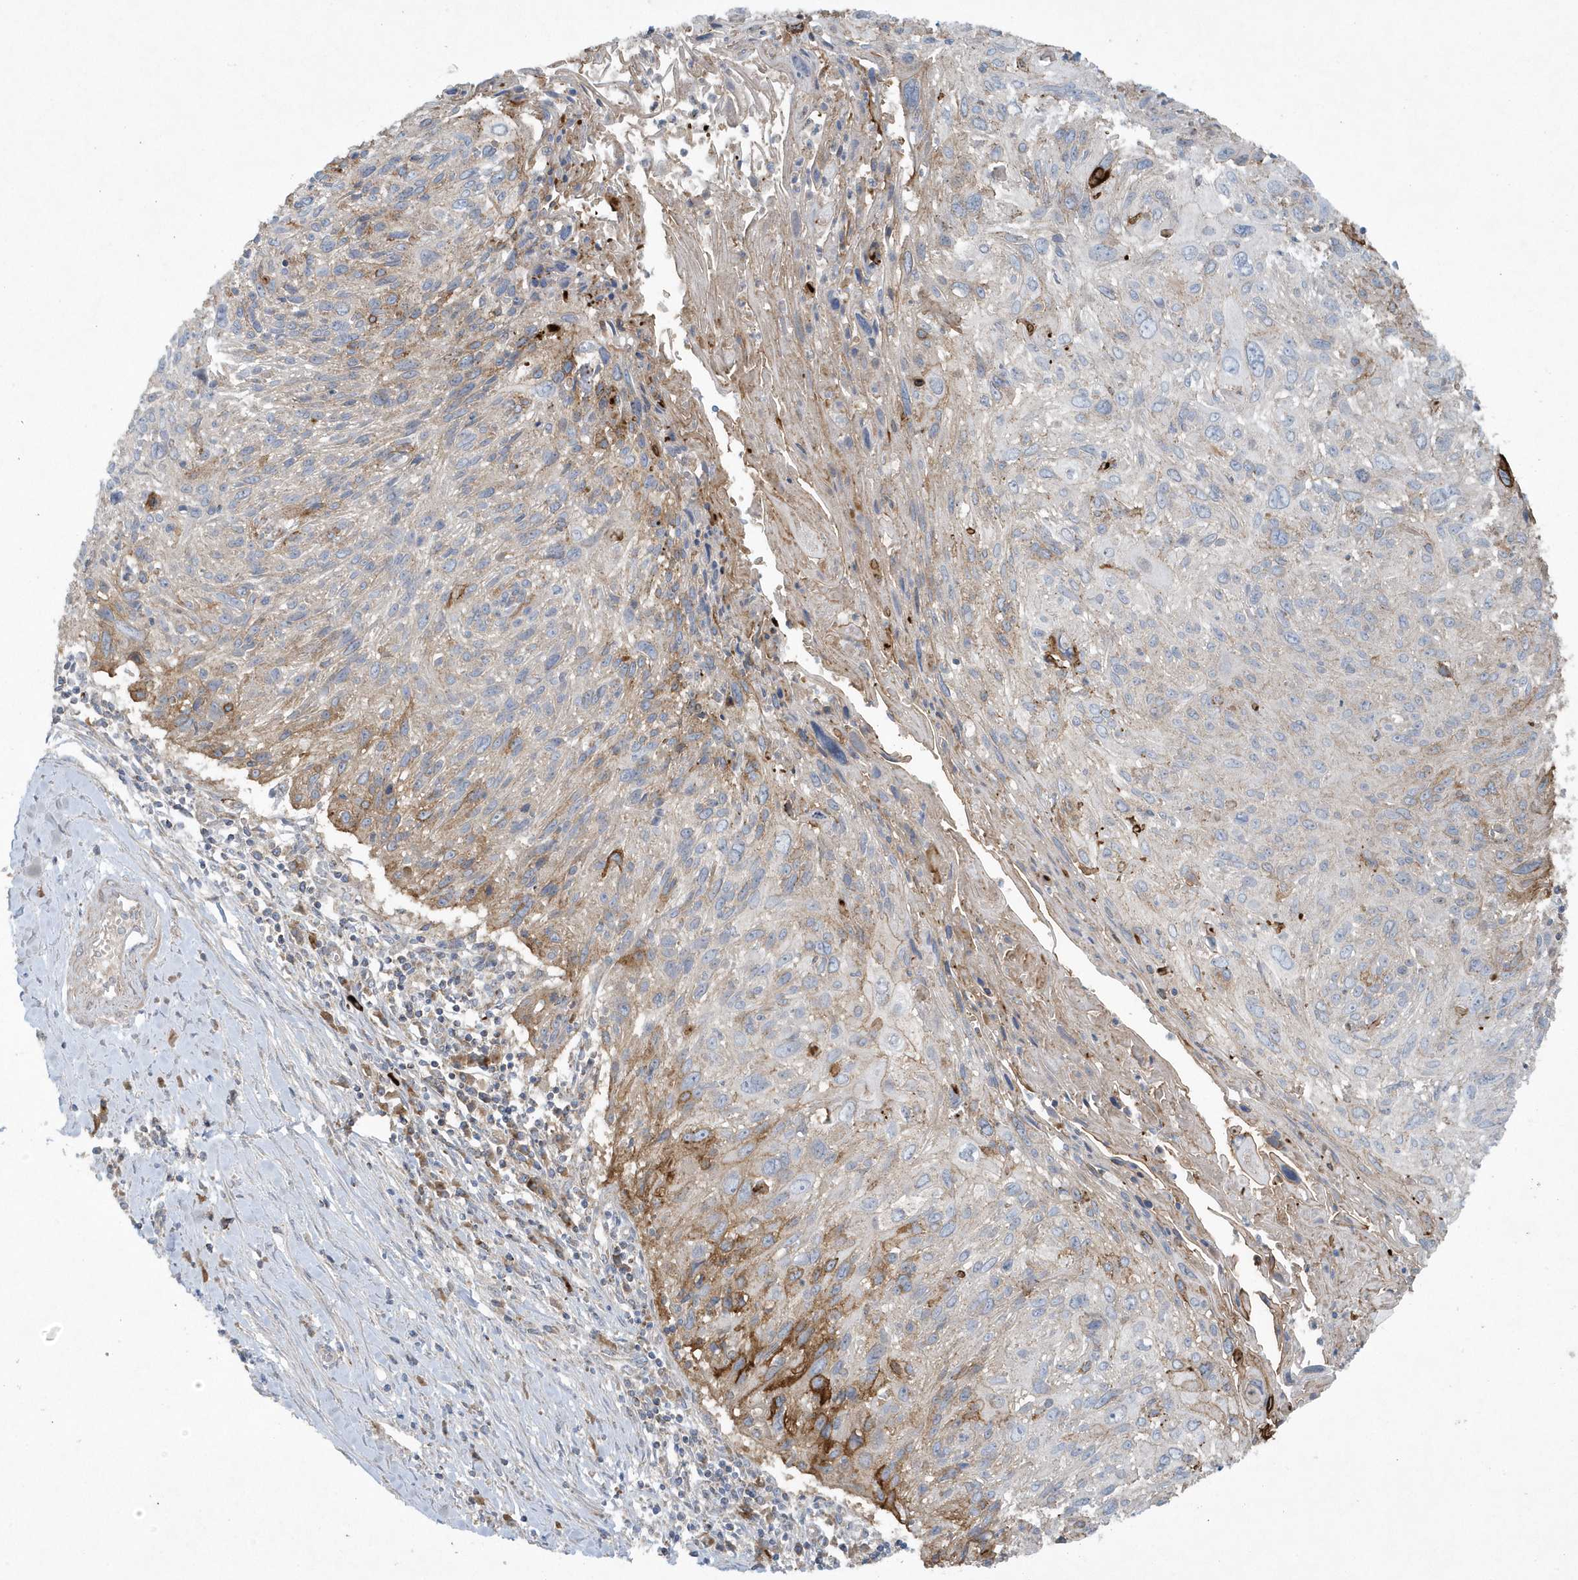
{"staining": {"intensity": "moderate", "quantity": "<25%", "location": "cytoplasmic/membranous"}, "tissue": "cervical cancer", "cell_type": "Tumor cells", "image_type": "cancer", "snomed": [{"axis": "morphology", "description": "Squamous cell carcinoma, NOS"}, {"axis": "topography", "description": "Cervix"}], "caption": "Cervical cancer (squamous cell carcinoma) tissue displays moderate cytoplasmic/membranous staining in about <25% of tumor cells, visualized by immunohistochemistry.", "gene": "SLC38A2", "patient": {"sex": "female", "age": 51}}